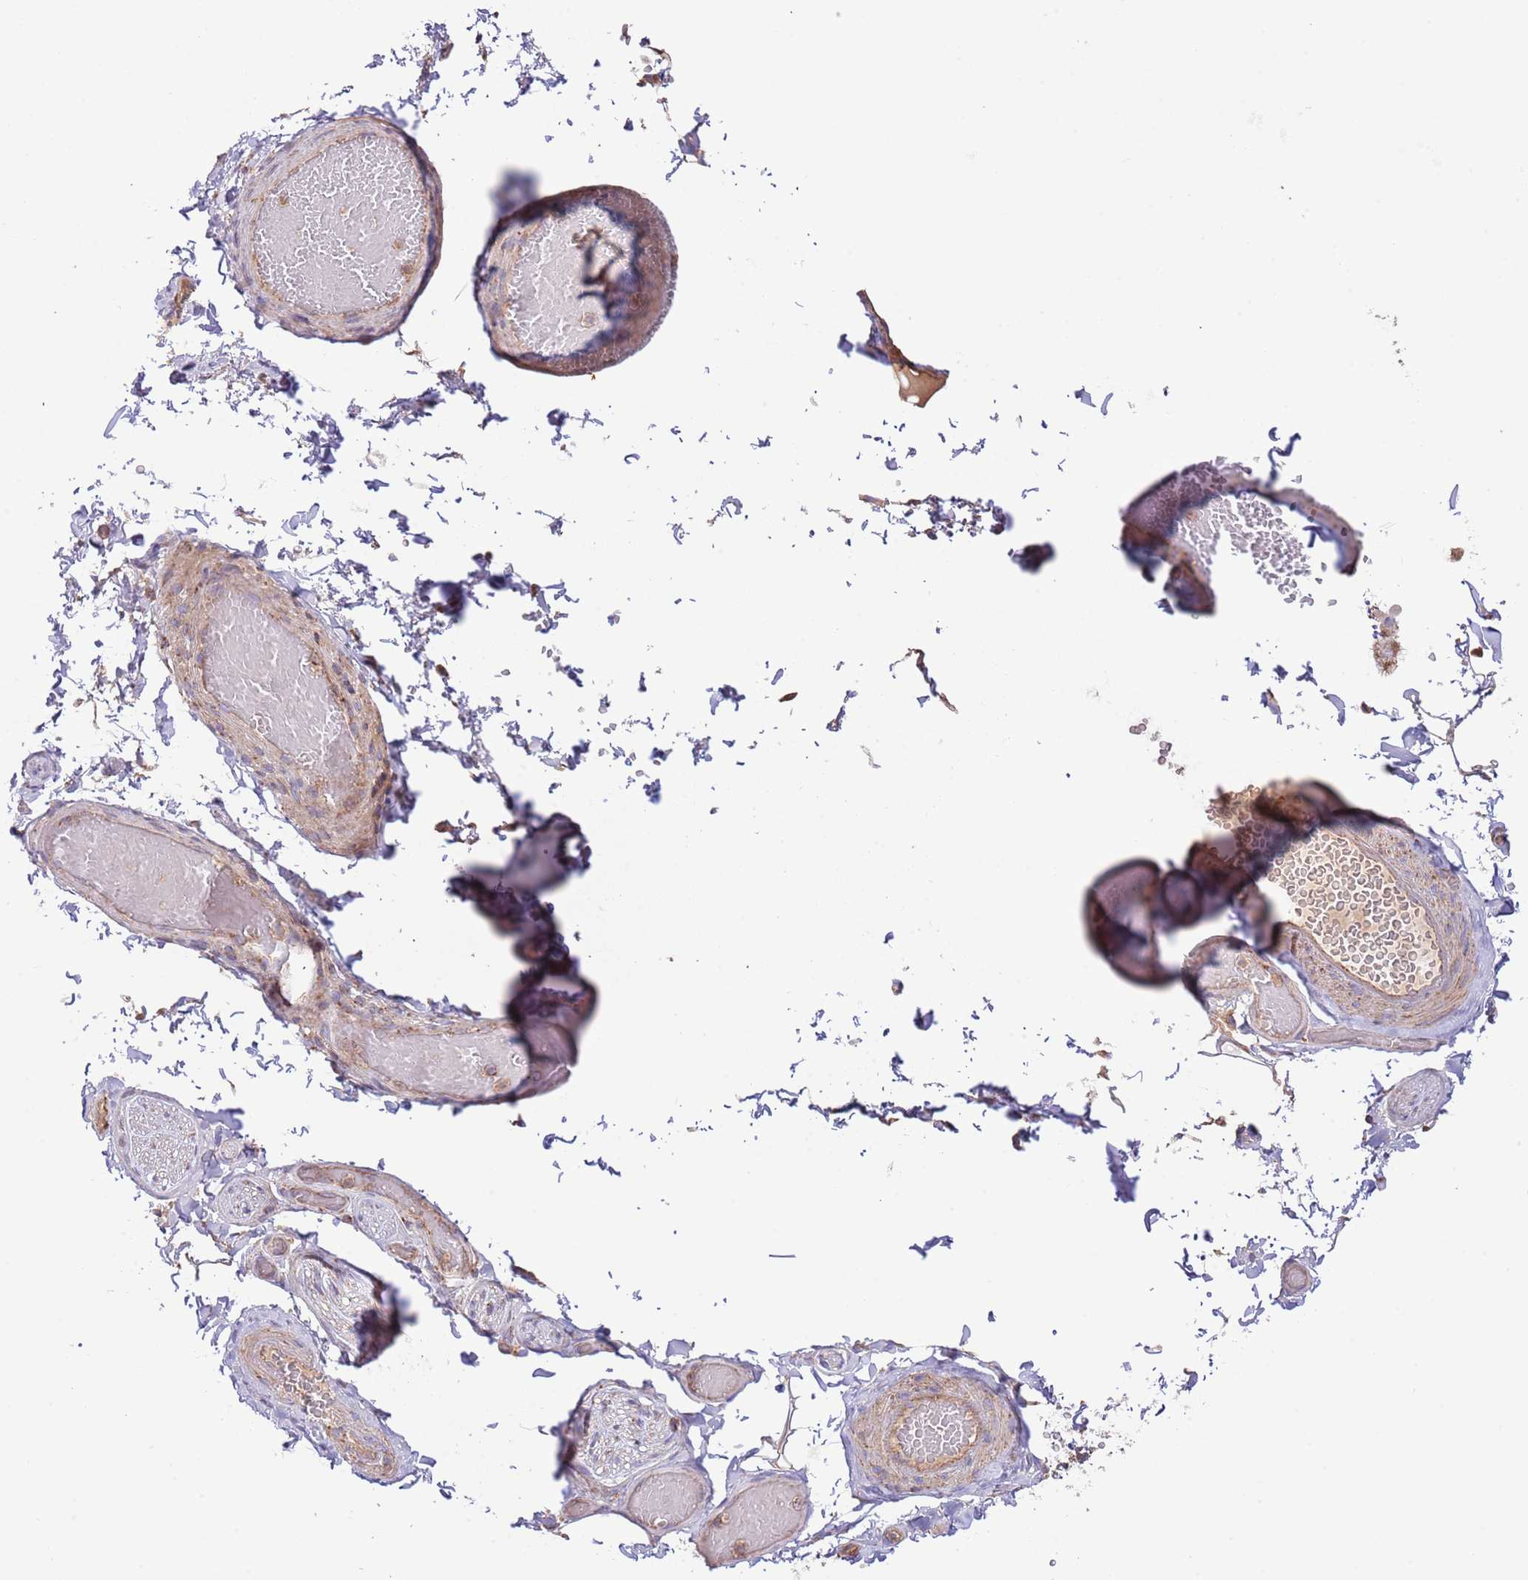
{"staining": {"intensity": "negative", "quantity": "none", "location": "none"}, "tissue": "adipose tissue", "cell_type": "Adipocytes", "image_type": "normal", "snomed": [{"axis": "morphology", "description": "Normal tissue, NOS"}, {"axis": "topography", "description": "Soft tissue"}, {"axis": "topography", "description": "Vascular tissue"}, {"axis": "topography", "description": "Peripheral nerve tissue"}], "caption": "The IHC photomicrograph has no significant positivity in adipocytes of adipose tissue. The staining was performed using DAB to visualize the protein expression in brown, while the nuclei were stained in blue with hematoxylin (Magnification: 20x).", "gene": "DNAJA3", "patient": {"sex": "male", "age": 32}}